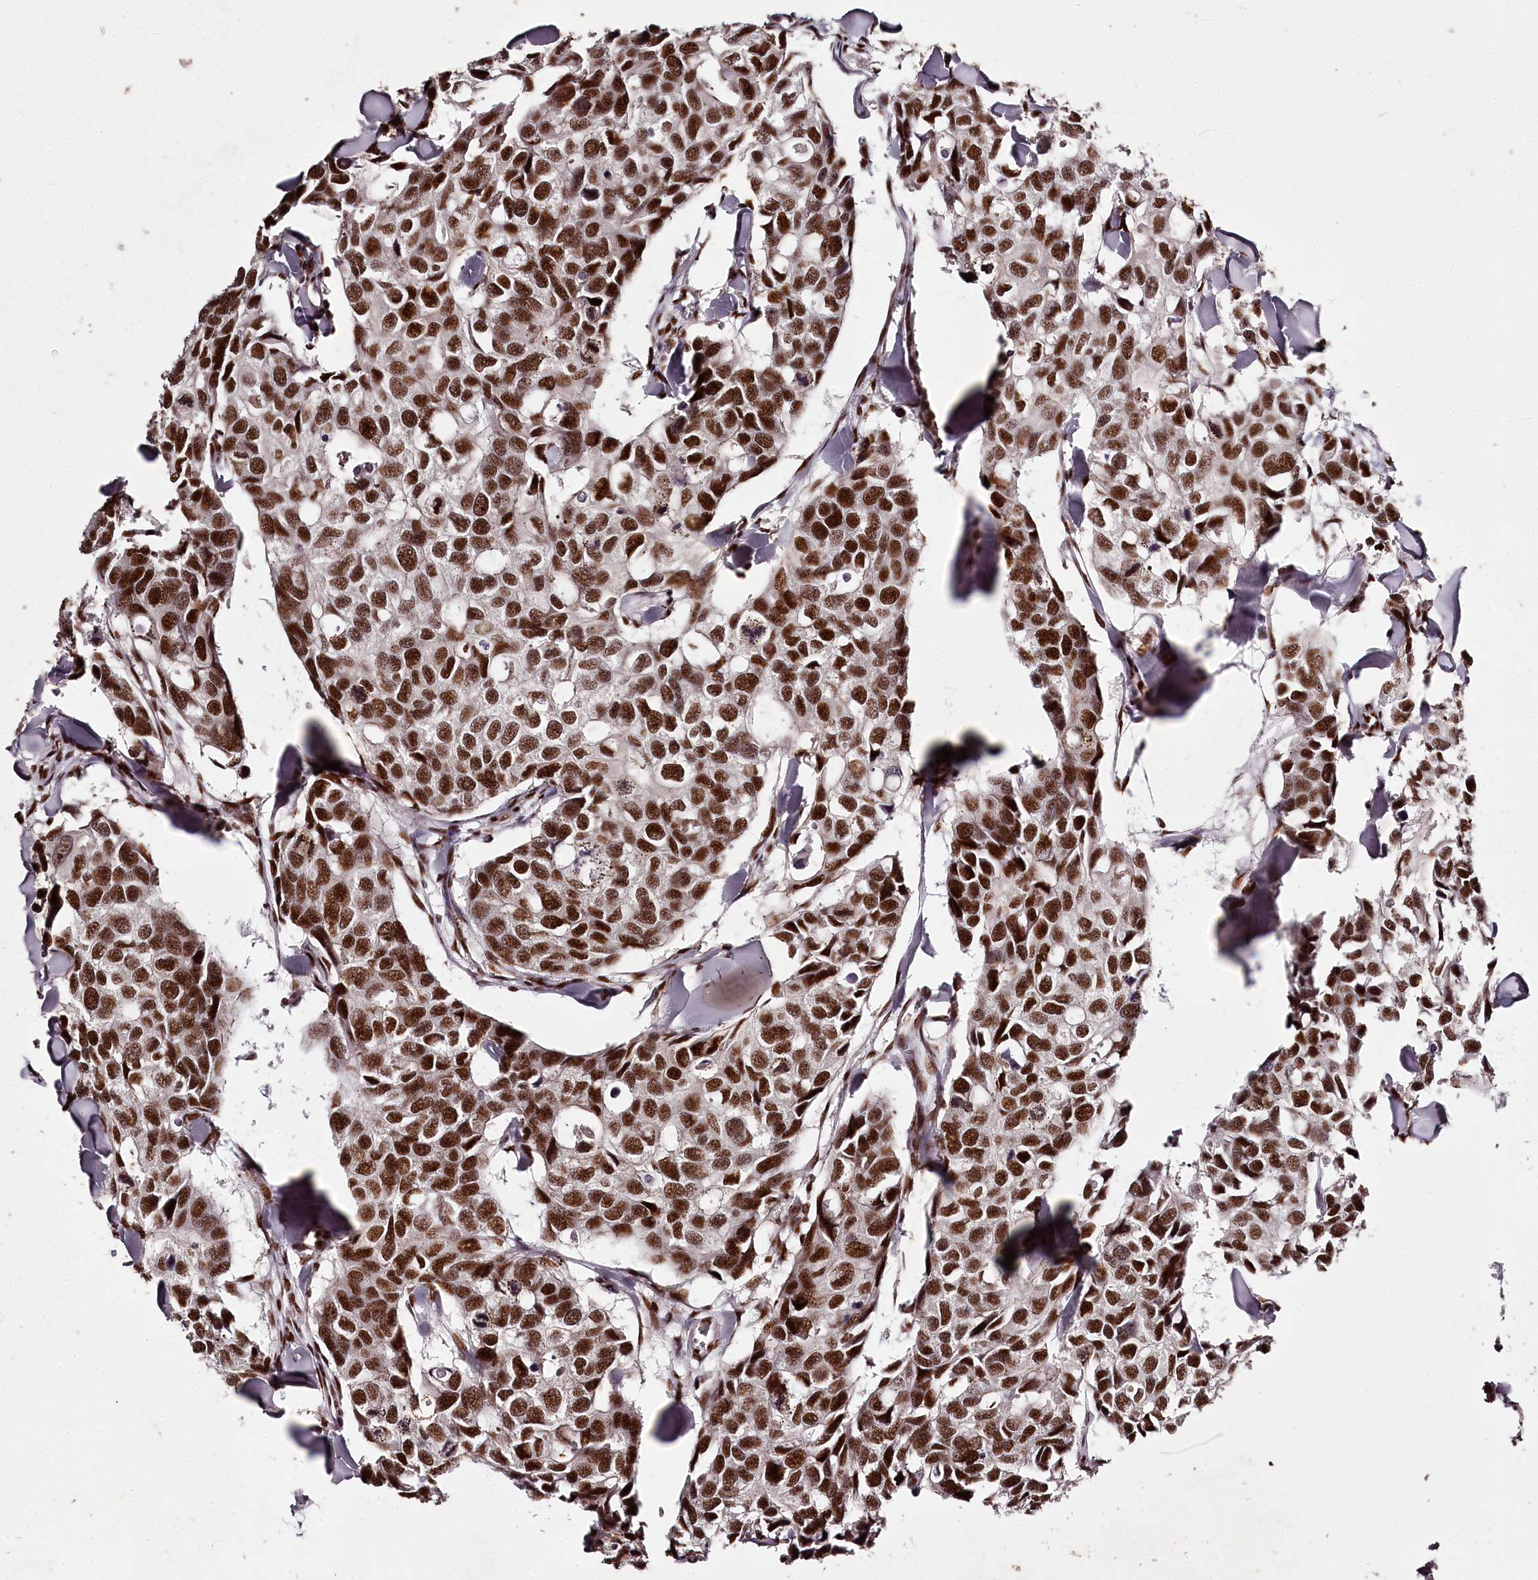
{"staining": {"intensity": "strong", "quantity": ">75%", "location": "nuclear"}, "tissue": "breast cancer", "cell_type": "Tumor cells", "image_type": "cancer", "snomed": [{"axis": "morphology", "description": "Duct carcinoma"}, {"axis": "topography", "description": "Breast"}], "caption": "Strong nuclear staining is appreciated in about >75% of tumor cells in breast infiltrating ductal carcinoma.", "gene": "PSPC1", "patient": {"sex": "female", "age": 83}}